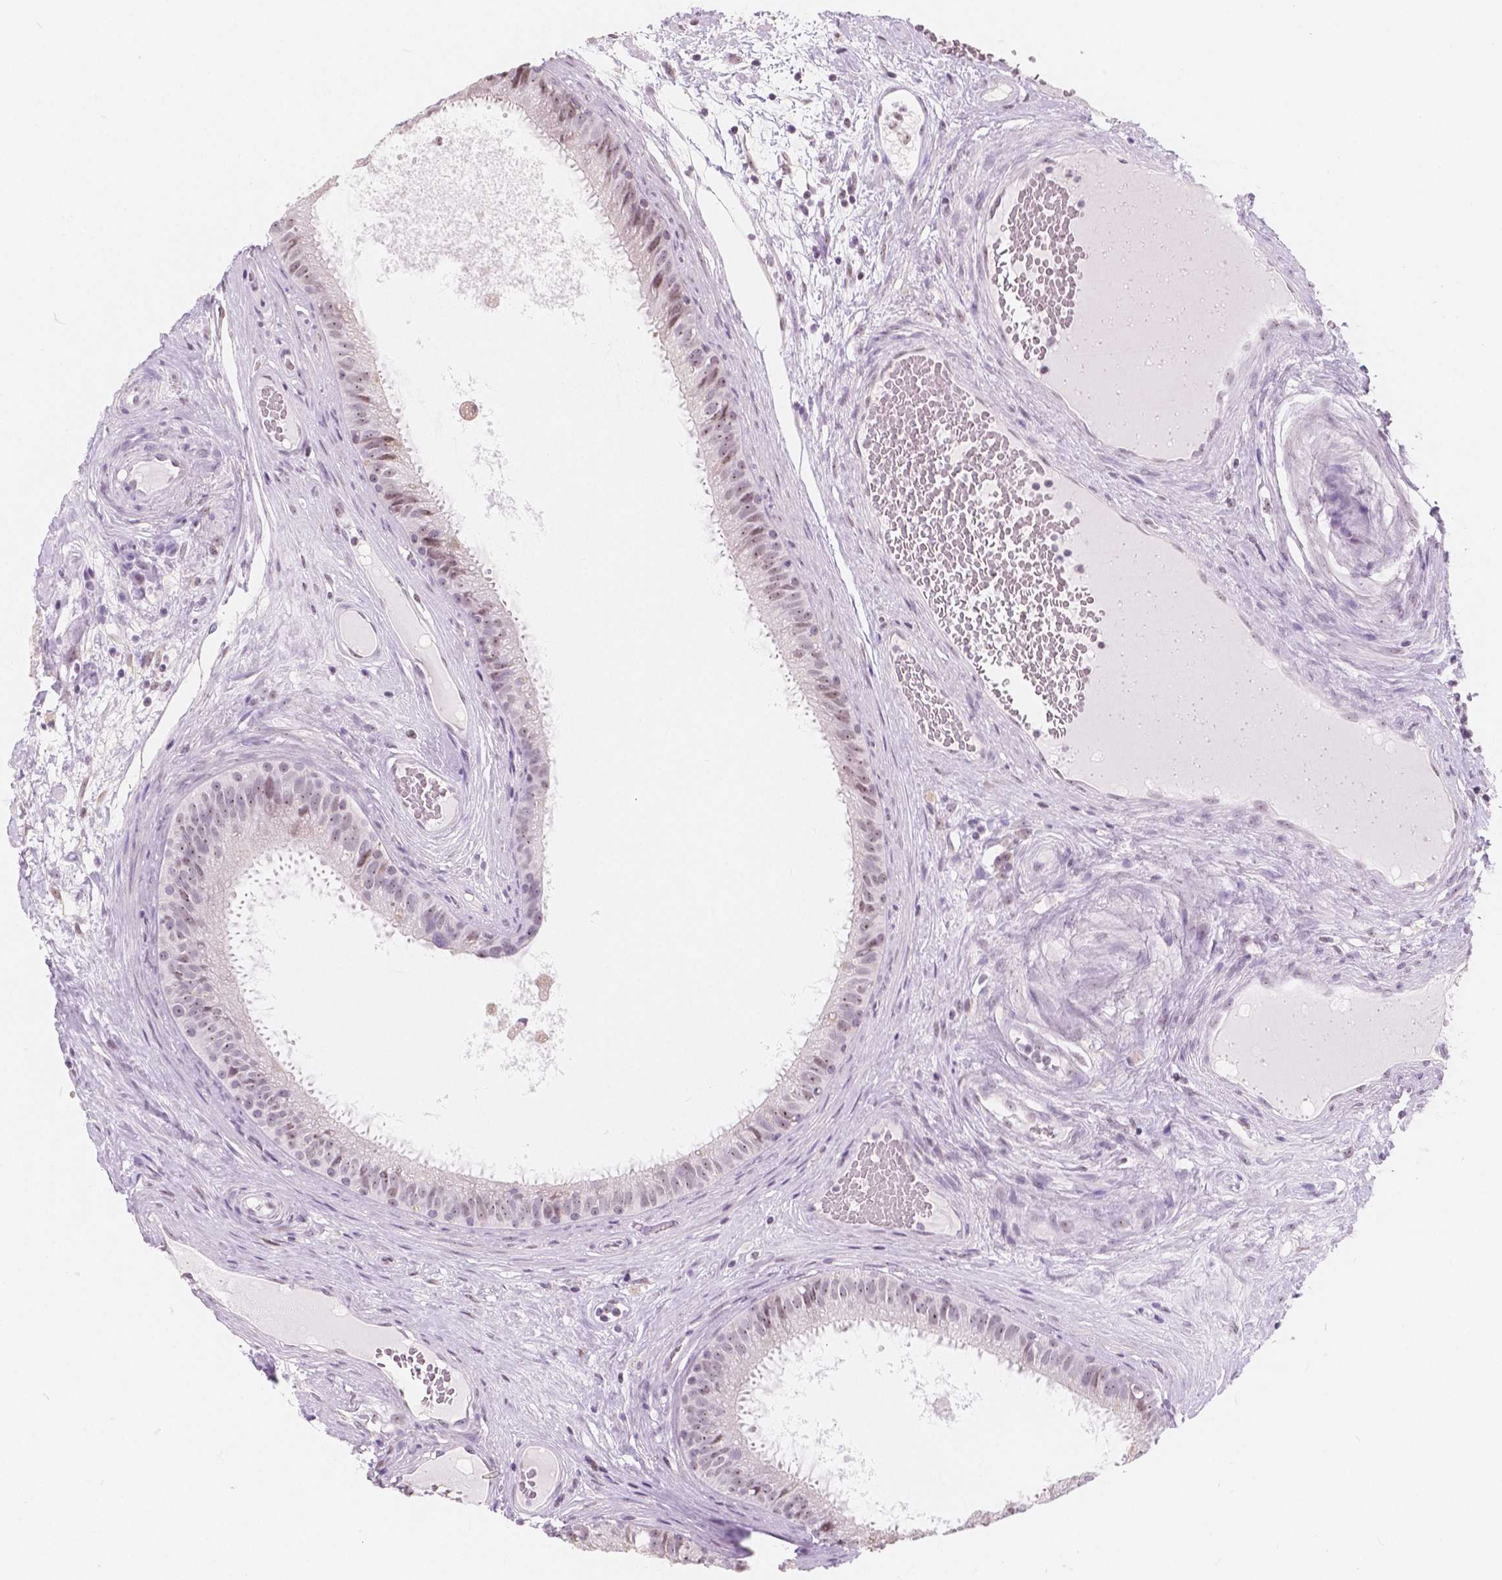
{"staining": {"intensity": "weak", "quantity": "25%-75%", "location": "nuclear"}, "tissue": "epididymis", "cell_type": "Glandular cells", "image_type": "normal", "snomed": [{"axis": "morphology", "description": "Normal tissue, NOS"}, {"axis": "topography", "description": "Epididymis"}], "caption": "Glandular cells show weak nuclear positivity in about 25%-75% of cells in normal epididymis.", "gene": "NOLC1", "patient": {"sex": "male", "age": 59}}